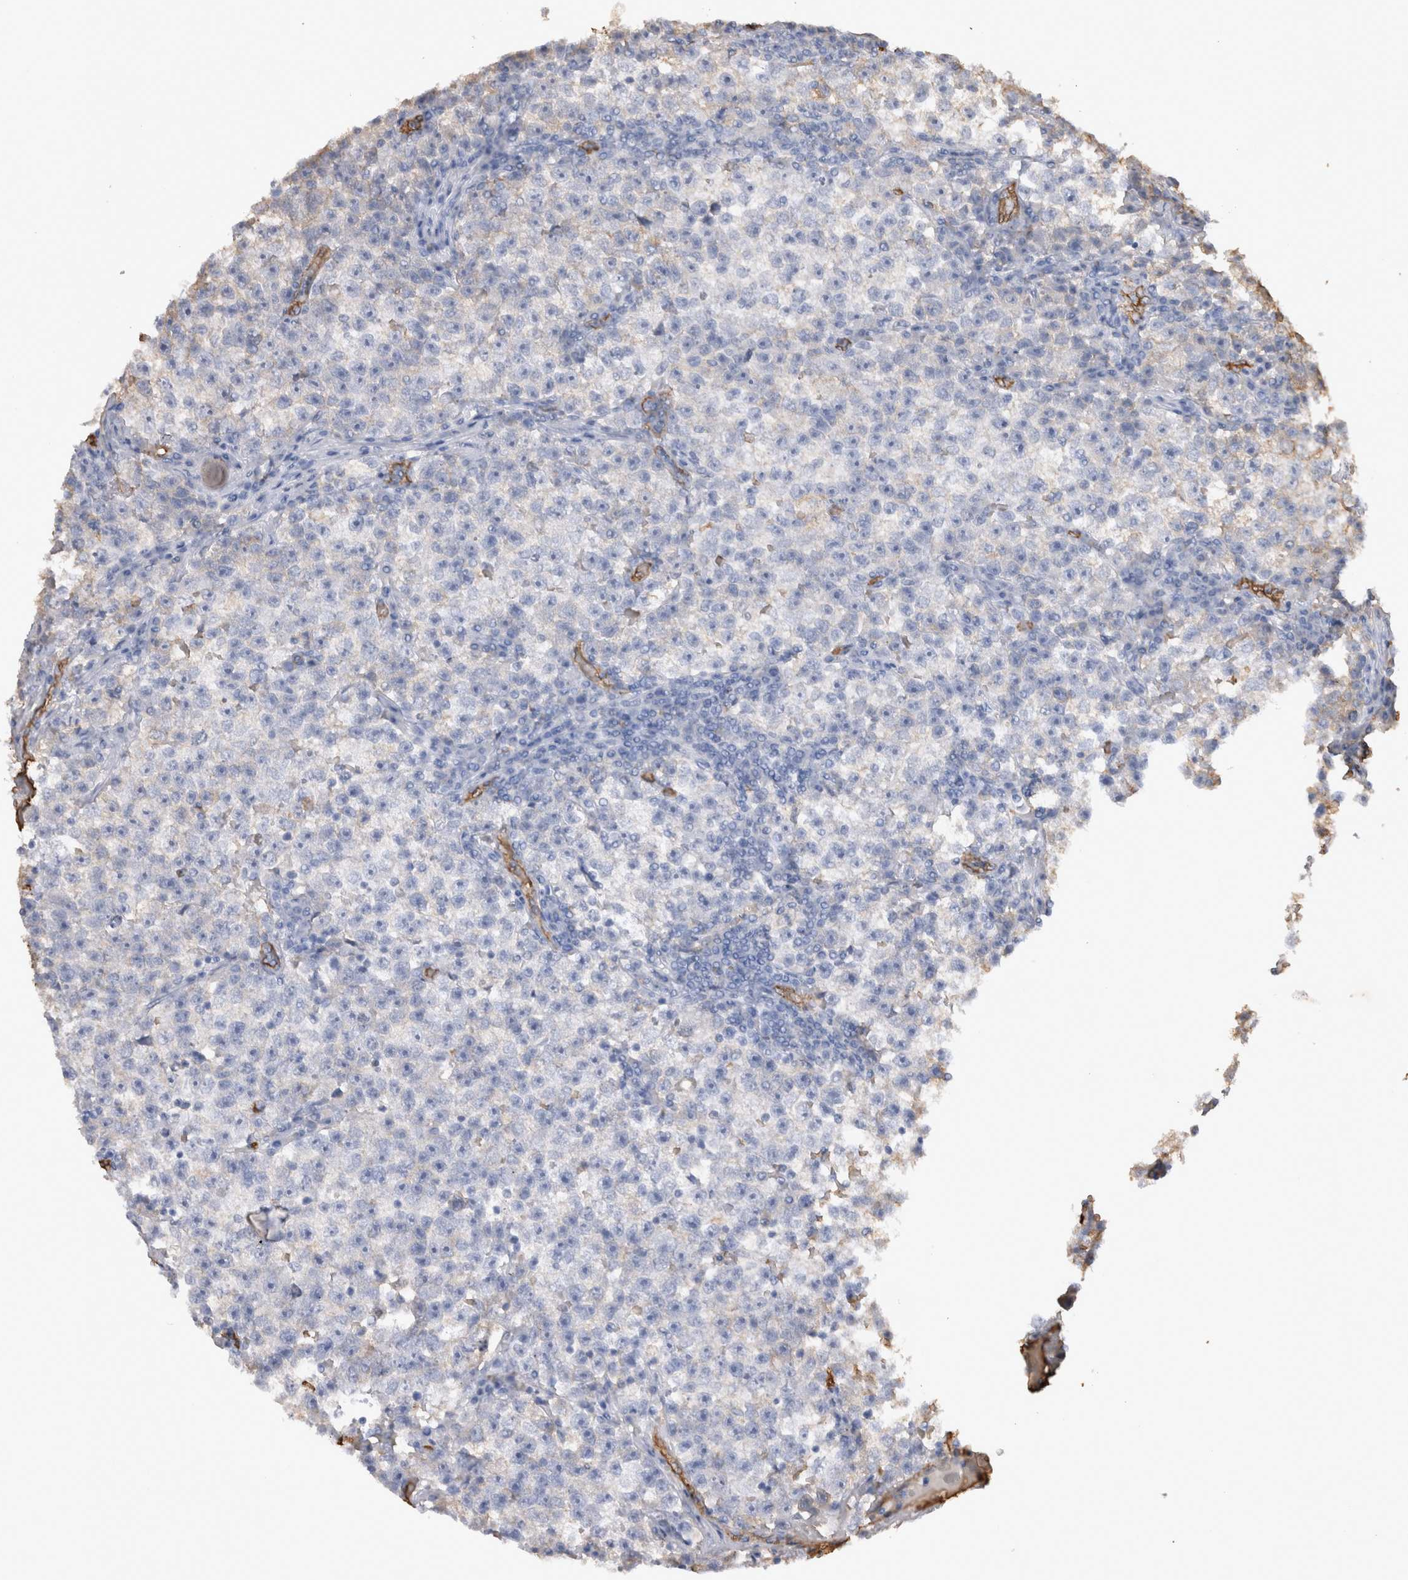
{"staining": {"intensity": "negative", "quantity": "none", "location": "none"}, "tissue": "testis cancer", "cell_type": "Tumor cells", "image_type": "cancer", "snomed": [{"axis": "morphology", "description": "Seminoma, NOS"}, {"axis": "topography", "description": "Testis"}], "caption": "Seminoma (testis) was stained to show a protein in brown. There is no significant staining in tumor cells. Brightfield microscopy of IHC stained with DAB (3,3'-diaminobenzidine) (brown) and hematoxylin (blue), captured at high magnification.", "gene": "IL17RC", "patient": {"sex": "male", "age": 22}}